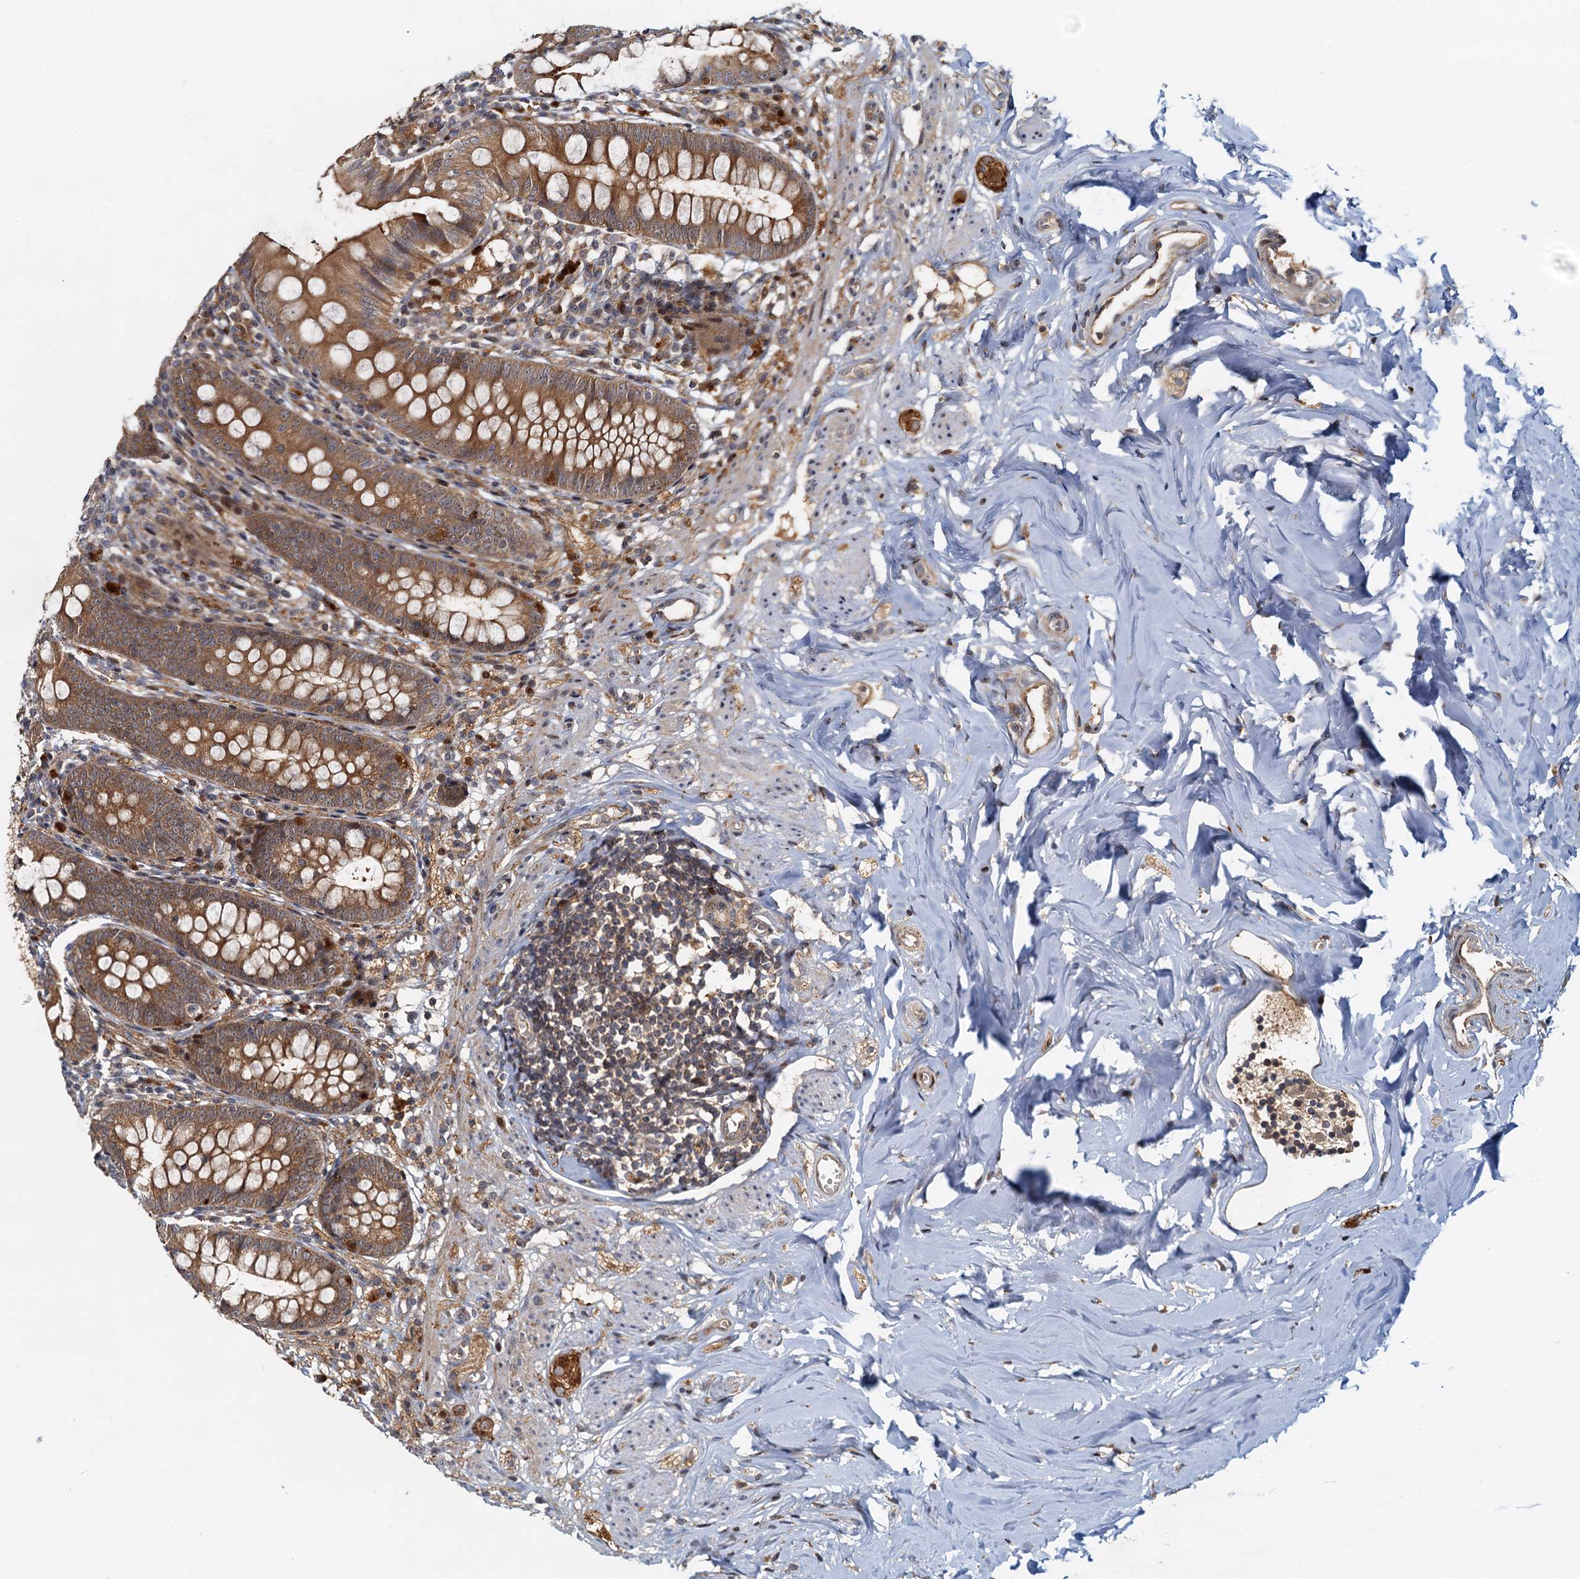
{"staining": {"intensity": "moderate", "quantity": ">75%", "location": "cytoplasmic/membranous"}, "tissue": "appendix", "cell_type": "Glandular cells", "image_type": "normal", "snomed": [{"axis": "morphology", "description": "Normal tissue, NOS"}, {"axis": "topography", "description": "Appendix"}], "caption": "IHC (DAB) staining of normal appendix shows moderate cytoplasmic/membranous protein staining in approximately >75% of glandular cells. Using DAB (3,3'-diaminobenzidine) (brown) and hematoxylin (blue) stains, captured at high magnification using brightfield microscopy.", "gene": "TOLLIP", "patient": {"sex": "female", "age": 51}}